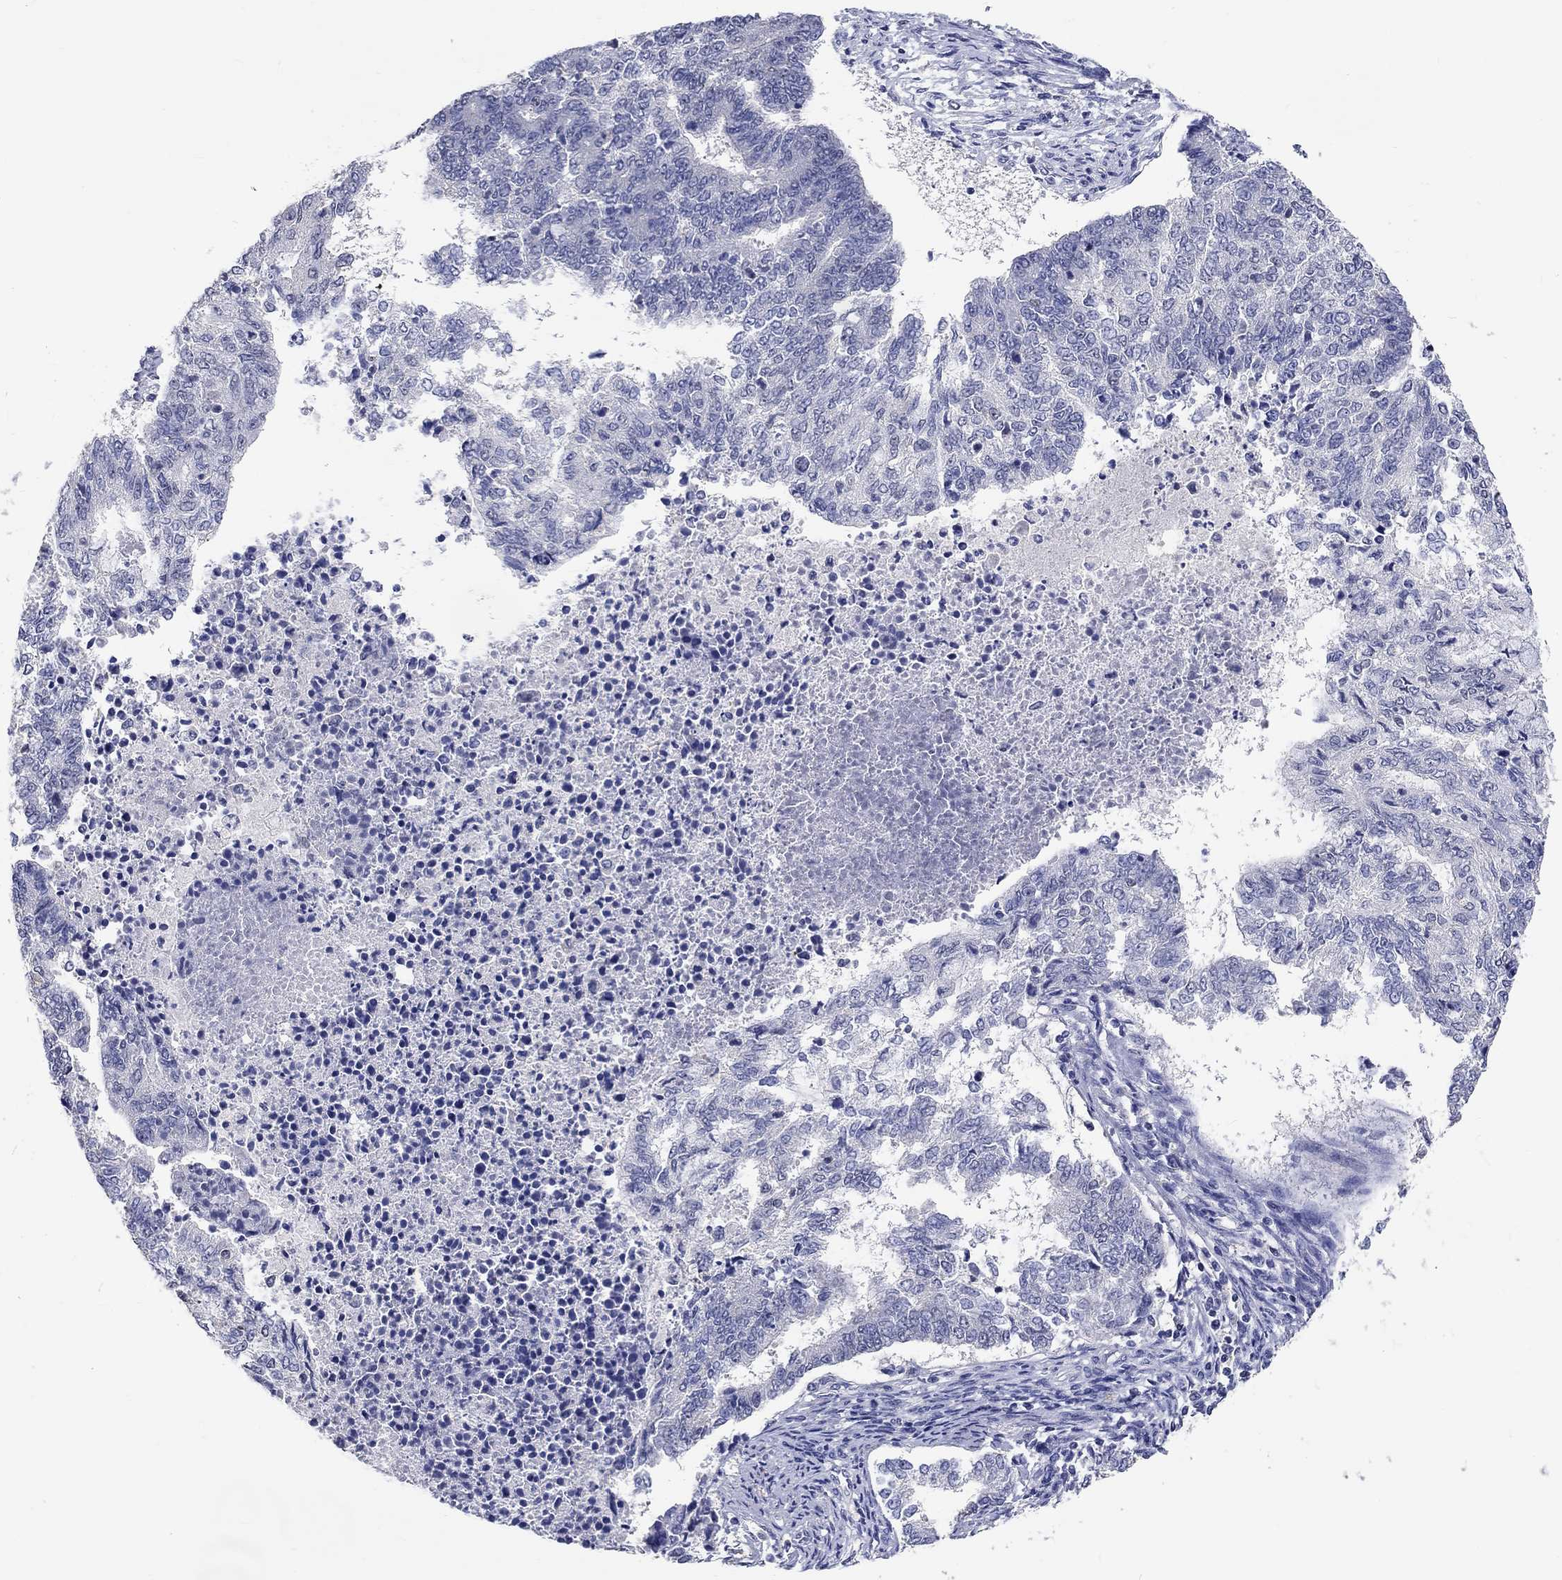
{"staining": {"intensity": "negative", "quantity": "none", "location": "none"}, "tissue": "endometrial cancer", "cell_type": "Tumor cells", "image_type": "cancer", "snomed": [{"axis": "morphology", "description": "Adenocarcinoma, NOS"}, {"axis": "topography", "description": "Endometrium"}], "caption": "Human endometrial cancer stained for a protein using IHC reveals no expression in tumor cells.", "gene": "GRIN1", "patient": {"sex": "female", "age": 65}}